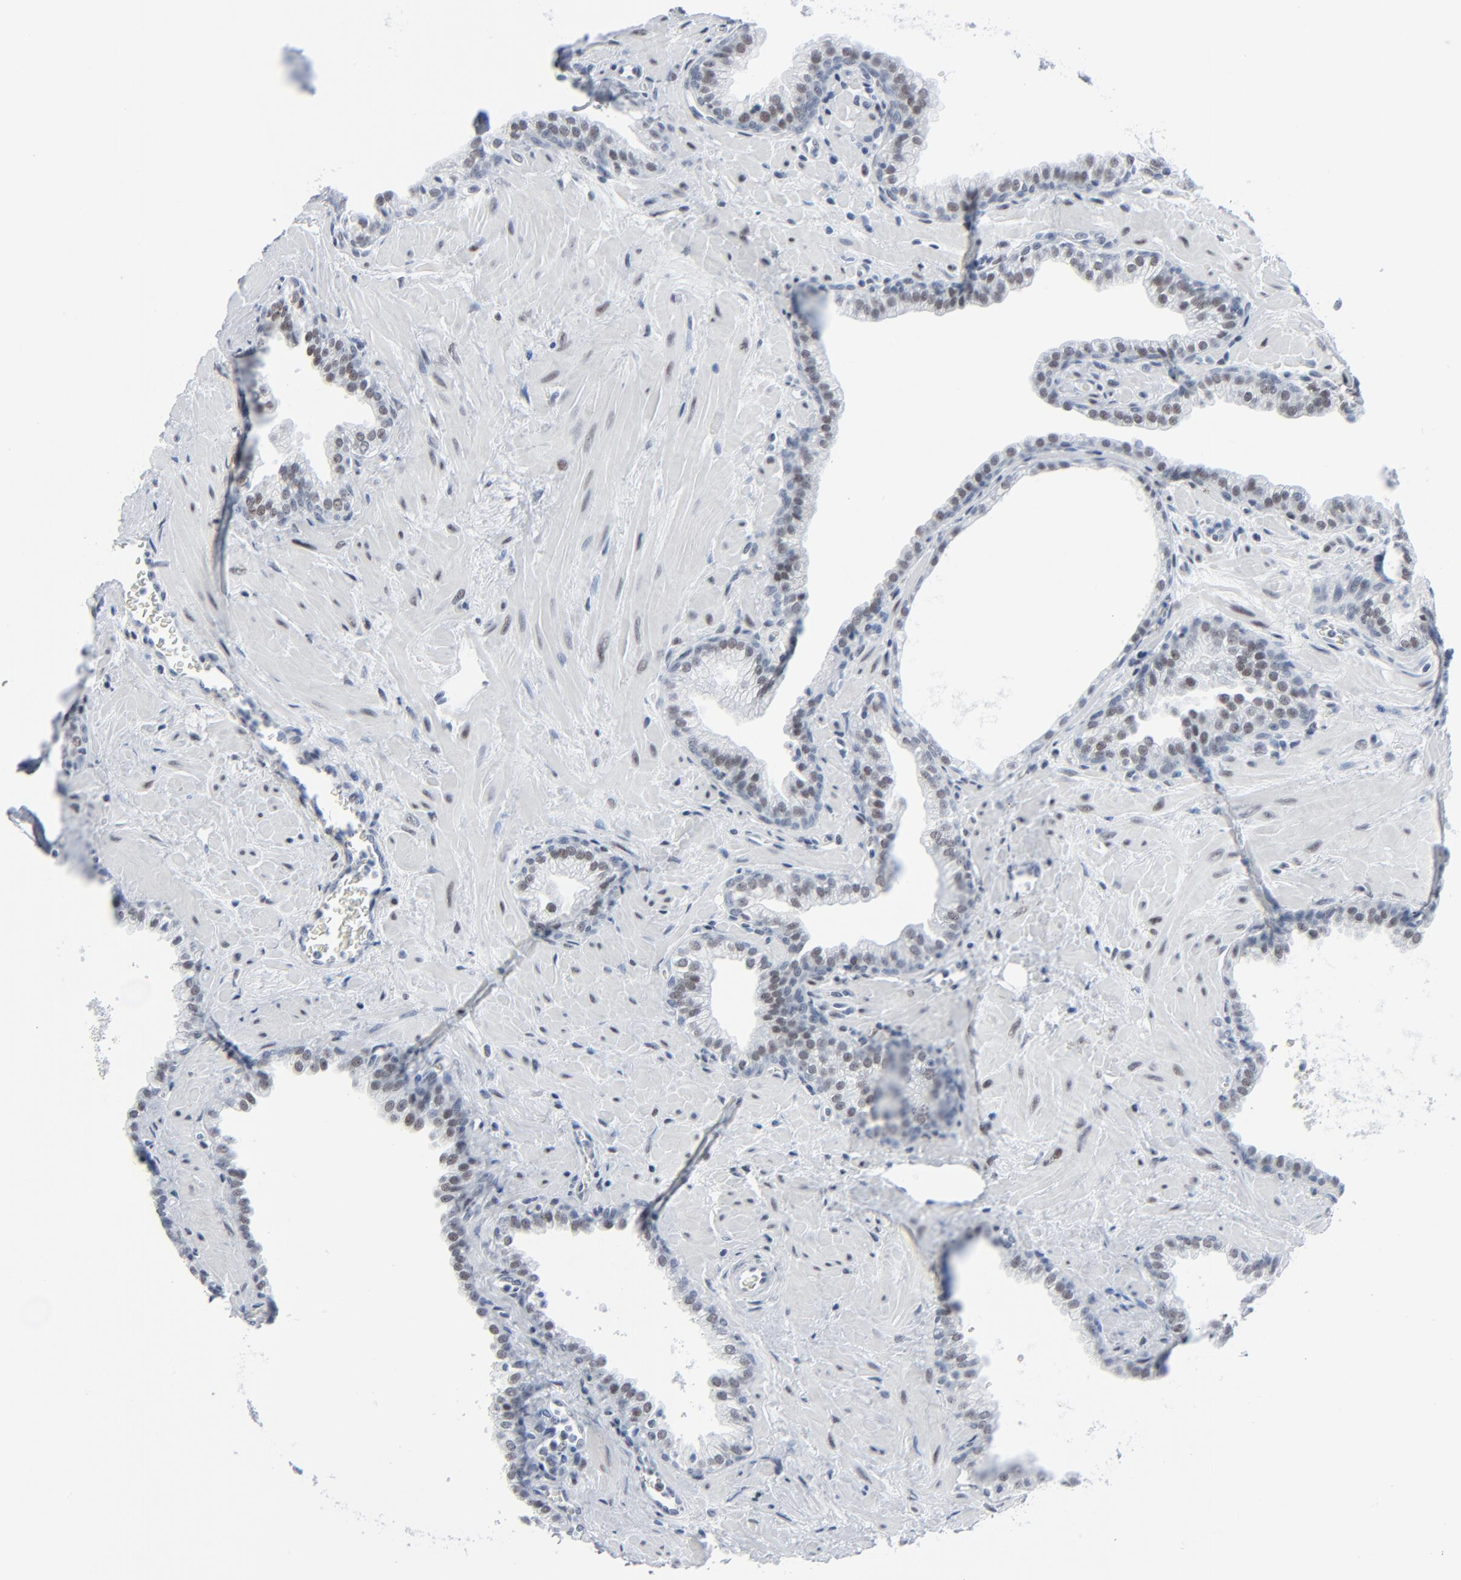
{"staining": {"intensity": "weak", "quantity": ">75%", "location": "nuclear"}, "tissue": "prostate", "cell_type": "Glandular cells", "image_type": "normal", "snomed": [{"axis": "morphology", "description": "Normal tissue, NOS"}, {"axis": "topography", "description": "Prostate"}], "caption": "Prostate stained with DAB immunohistochemistry (IHC) reveals low levels of weak nuclear positivity in about >75% of glandular cells.", "gene": "SIRT1", "patient": {"sex": "male", "age": 60}}